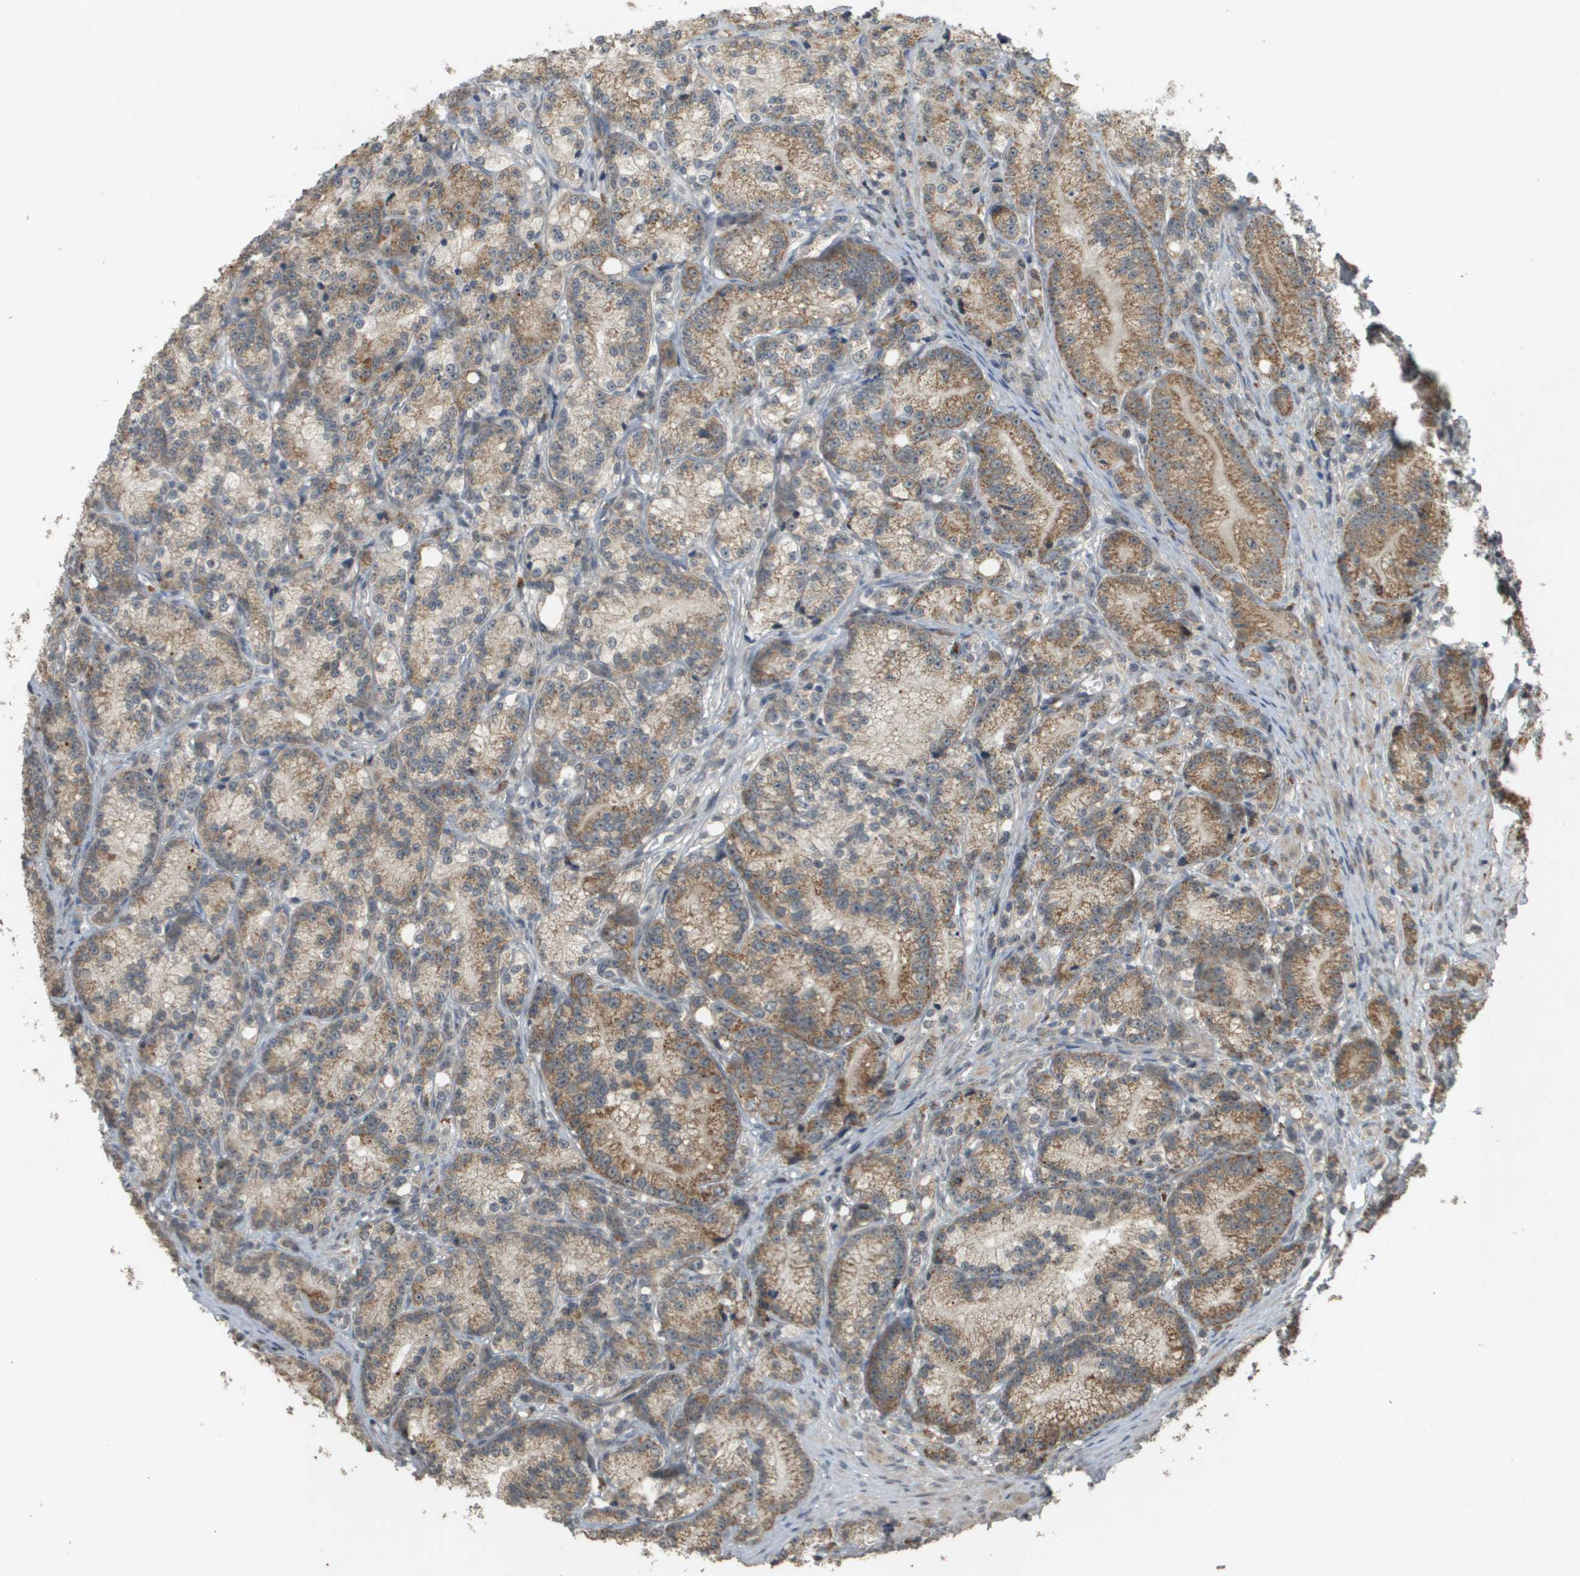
{"staining": {"intensity": "moderate", "quantity": ">75%", "location": "cytoplasmic/membranous"}, "tissue": "prostate cancer", "cell_type": "Tumor cells", "image_type": "cancer", "snomed": [{"axis": "morphology", "description": "Adenocarcinoma, Low grade"}, {"axis": "topography", "description": "Prostate"}], "caption": "Immunohistochemistry (IHC) of human prostate cancer (adenocarcinoma (low-grade)) exhibits medium levels of moderate cytoplasmic/membranous expression in approximately >75% of tumor cells.", "gene": "RAB21", "patient": {"sex": "male", "age": 89}}